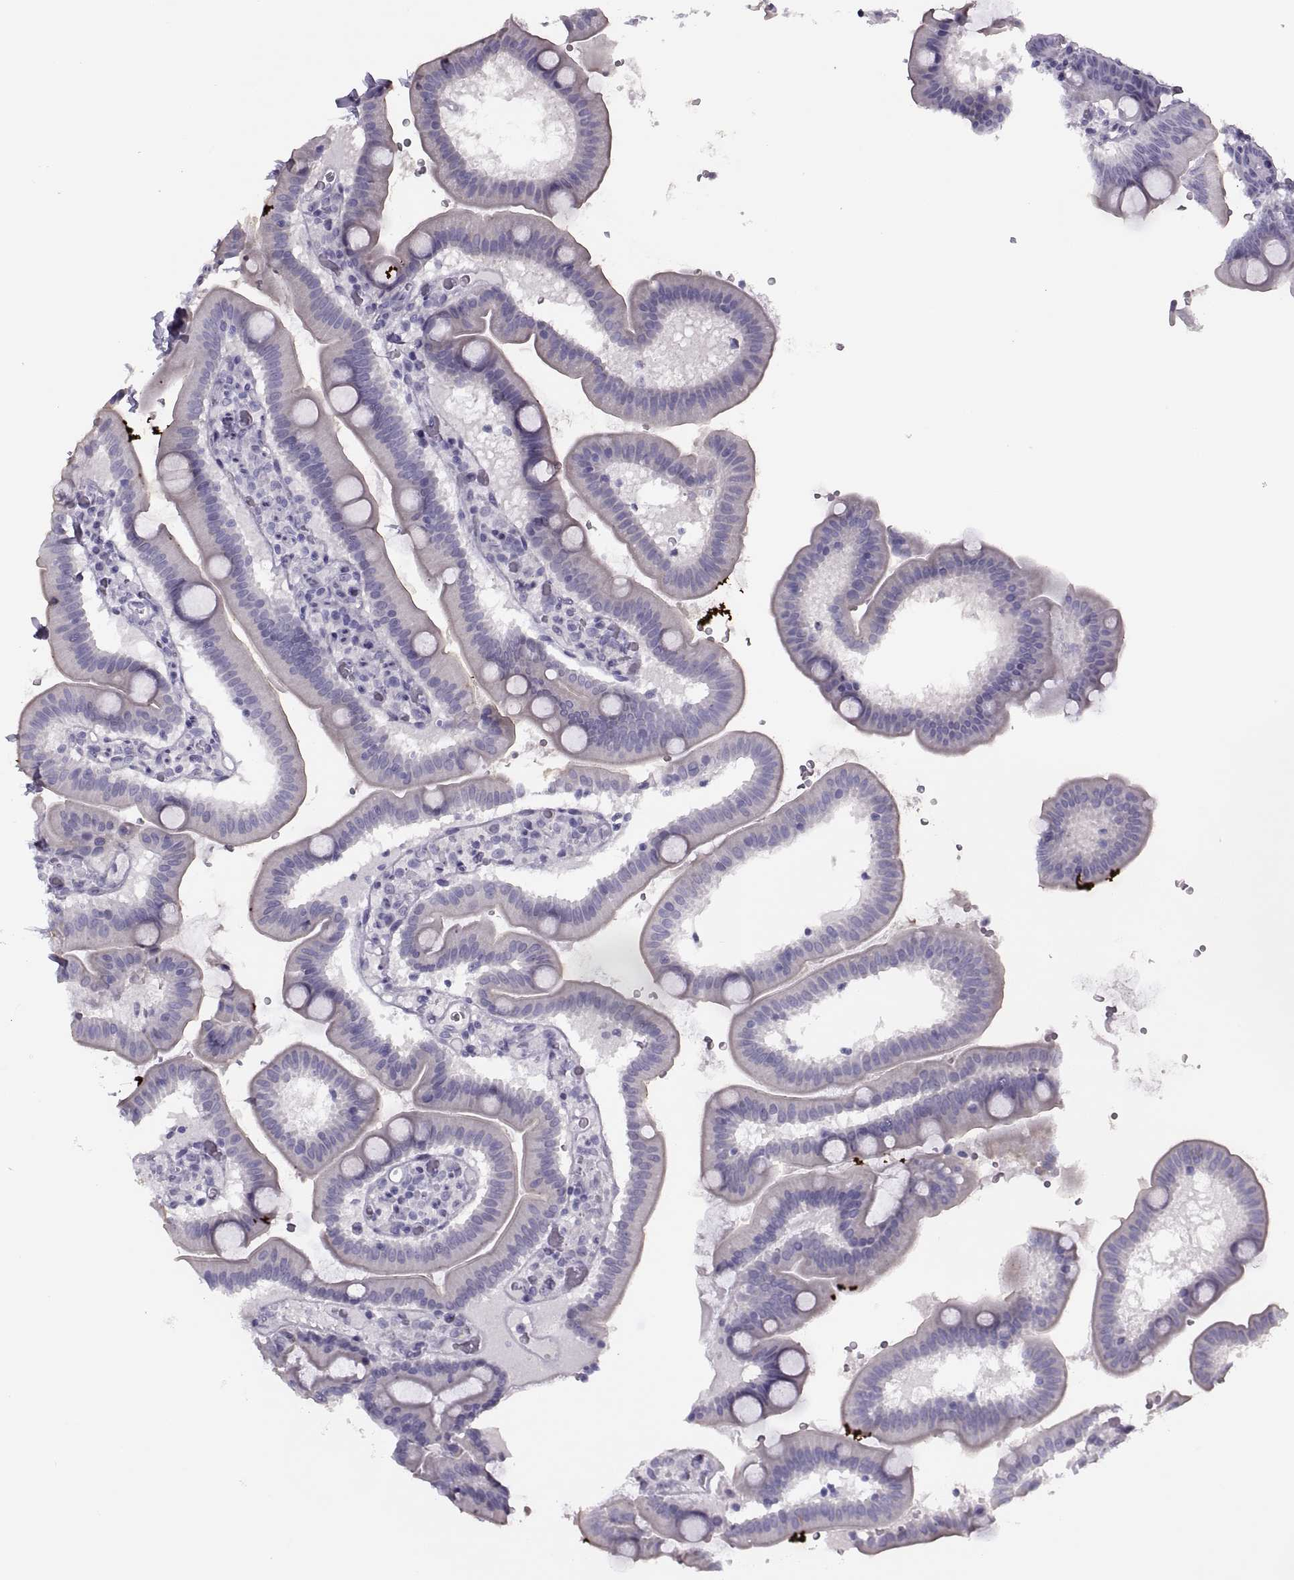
{"staining": {"intensity": "negative", "quantity": "none", "location": "none"}, "tissue": "duodenum", "cell_type": "Glandular cells", "image_type": "normal", "snomed": [{"axis": "morphology", "description": "Normal tissue, NOS"}, {"axis": "topography", "description": "Duodenum"}], "caption": "Immunohistochemistry (IHC) photomicrograph of benign human duodenum stained for a protein (brown), which reveals no staining in glandular cells.", "gene": "FAM24A", "patient": {"sex": "male", "age": 59}}